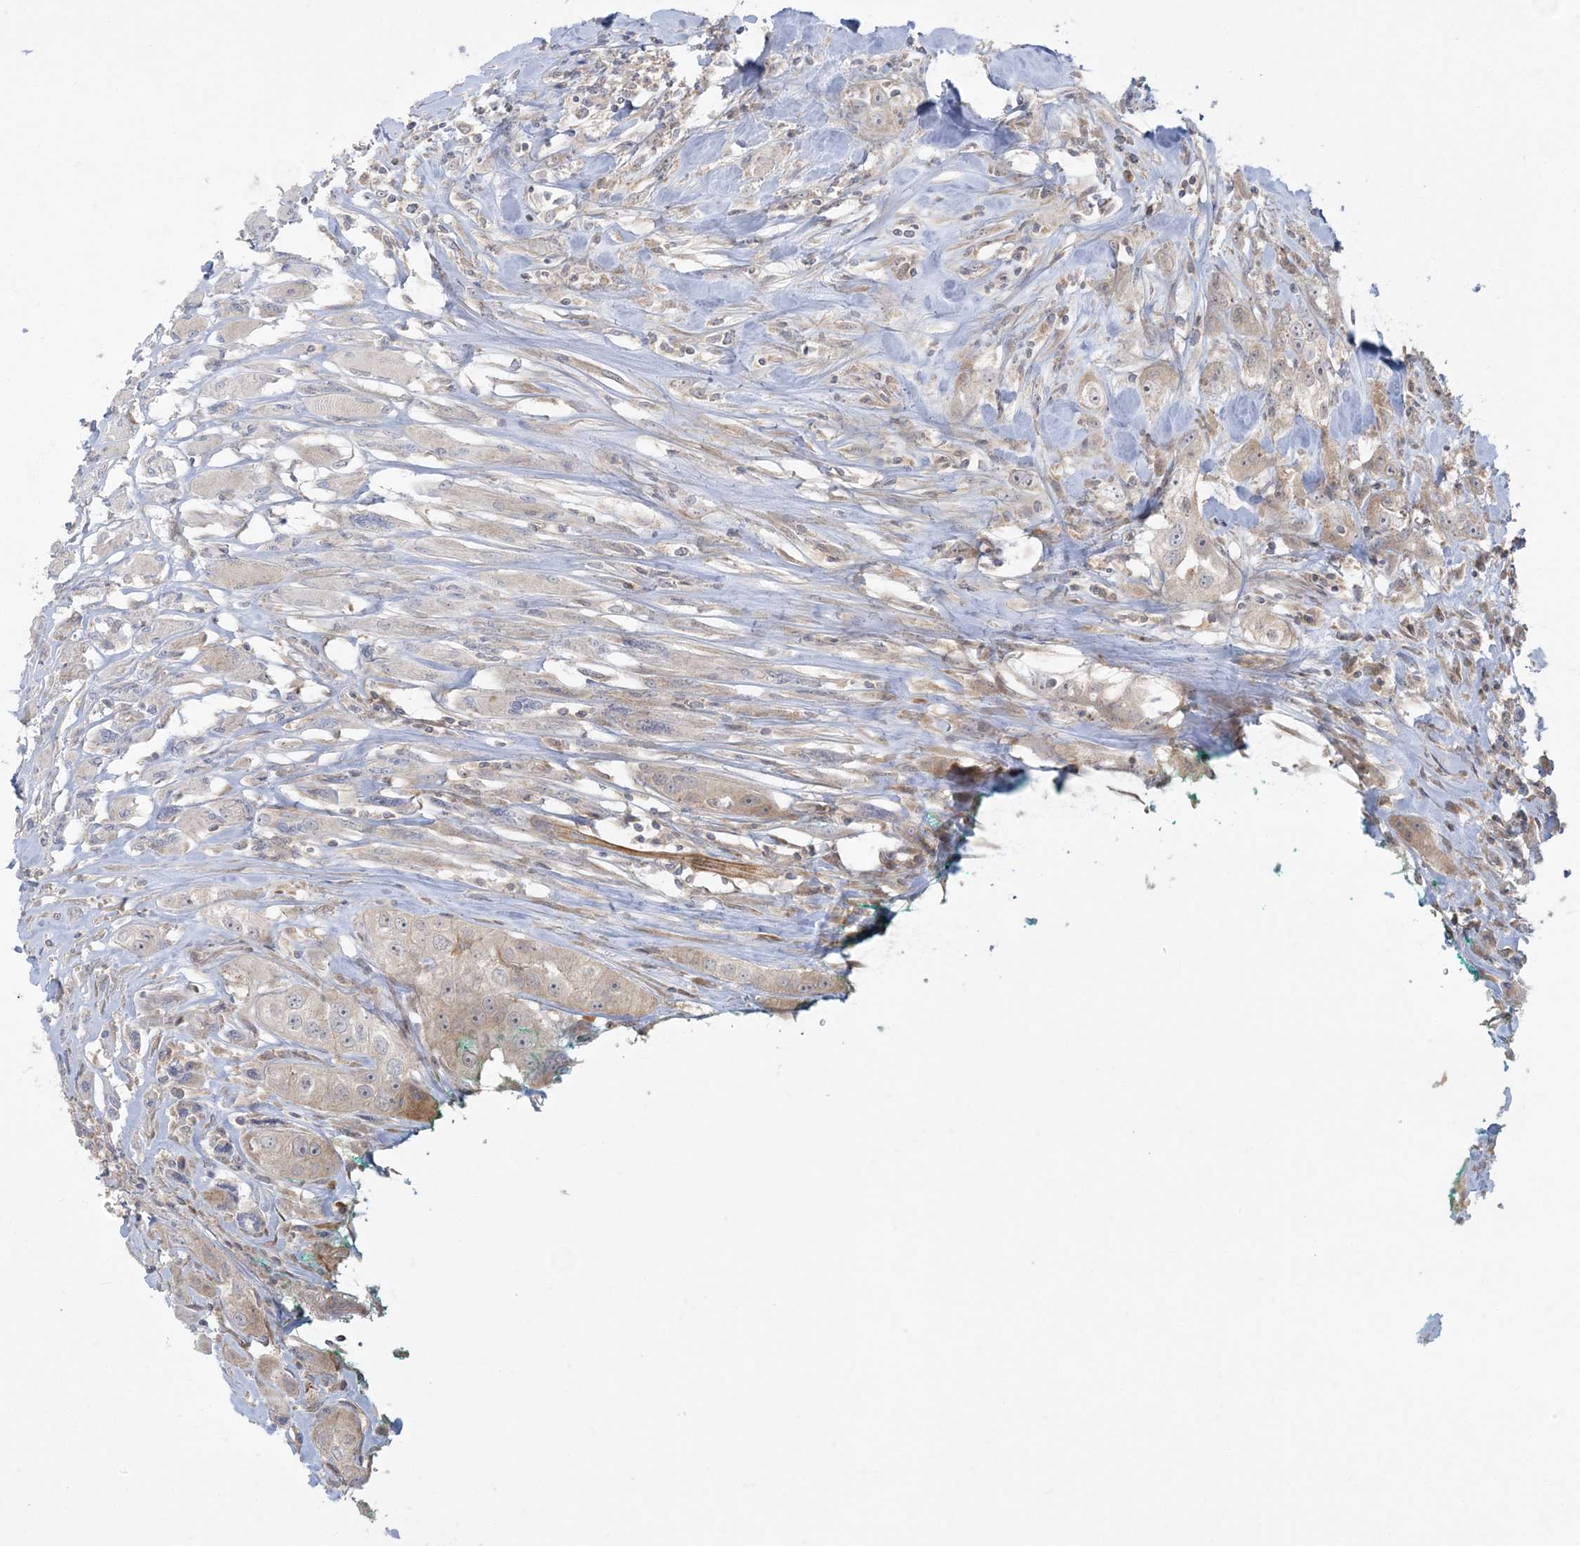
{"staining": {"intensity": "weak", "quantity": "25%-75%", "location": "cytoplasmic/membranous"}, "tissue": "head and neck cancer", "cell_type": "Tumor cells", "image_type": "cancer", "snomed": [{"axis": "morphology", "description": "Normal tissue, NOS"}, {"axis": "morphology", "description": "Squamous cell carcinoma, NOS"}, {"axis": "topography", "description": "Skeletal muscle"}, {"axis": "topography", "description": "Head-Neck"}], "caption": "Immunohistochemistry (IHC) (DAB) staining of head and neck cancer (squamous cell carcinoma) displays weak cytoplasmic/membranous protein expression in about 25%-75% of tumor cells.", "gene": "ZC3H6", "patient": {"sex": "male", "age": 51}}